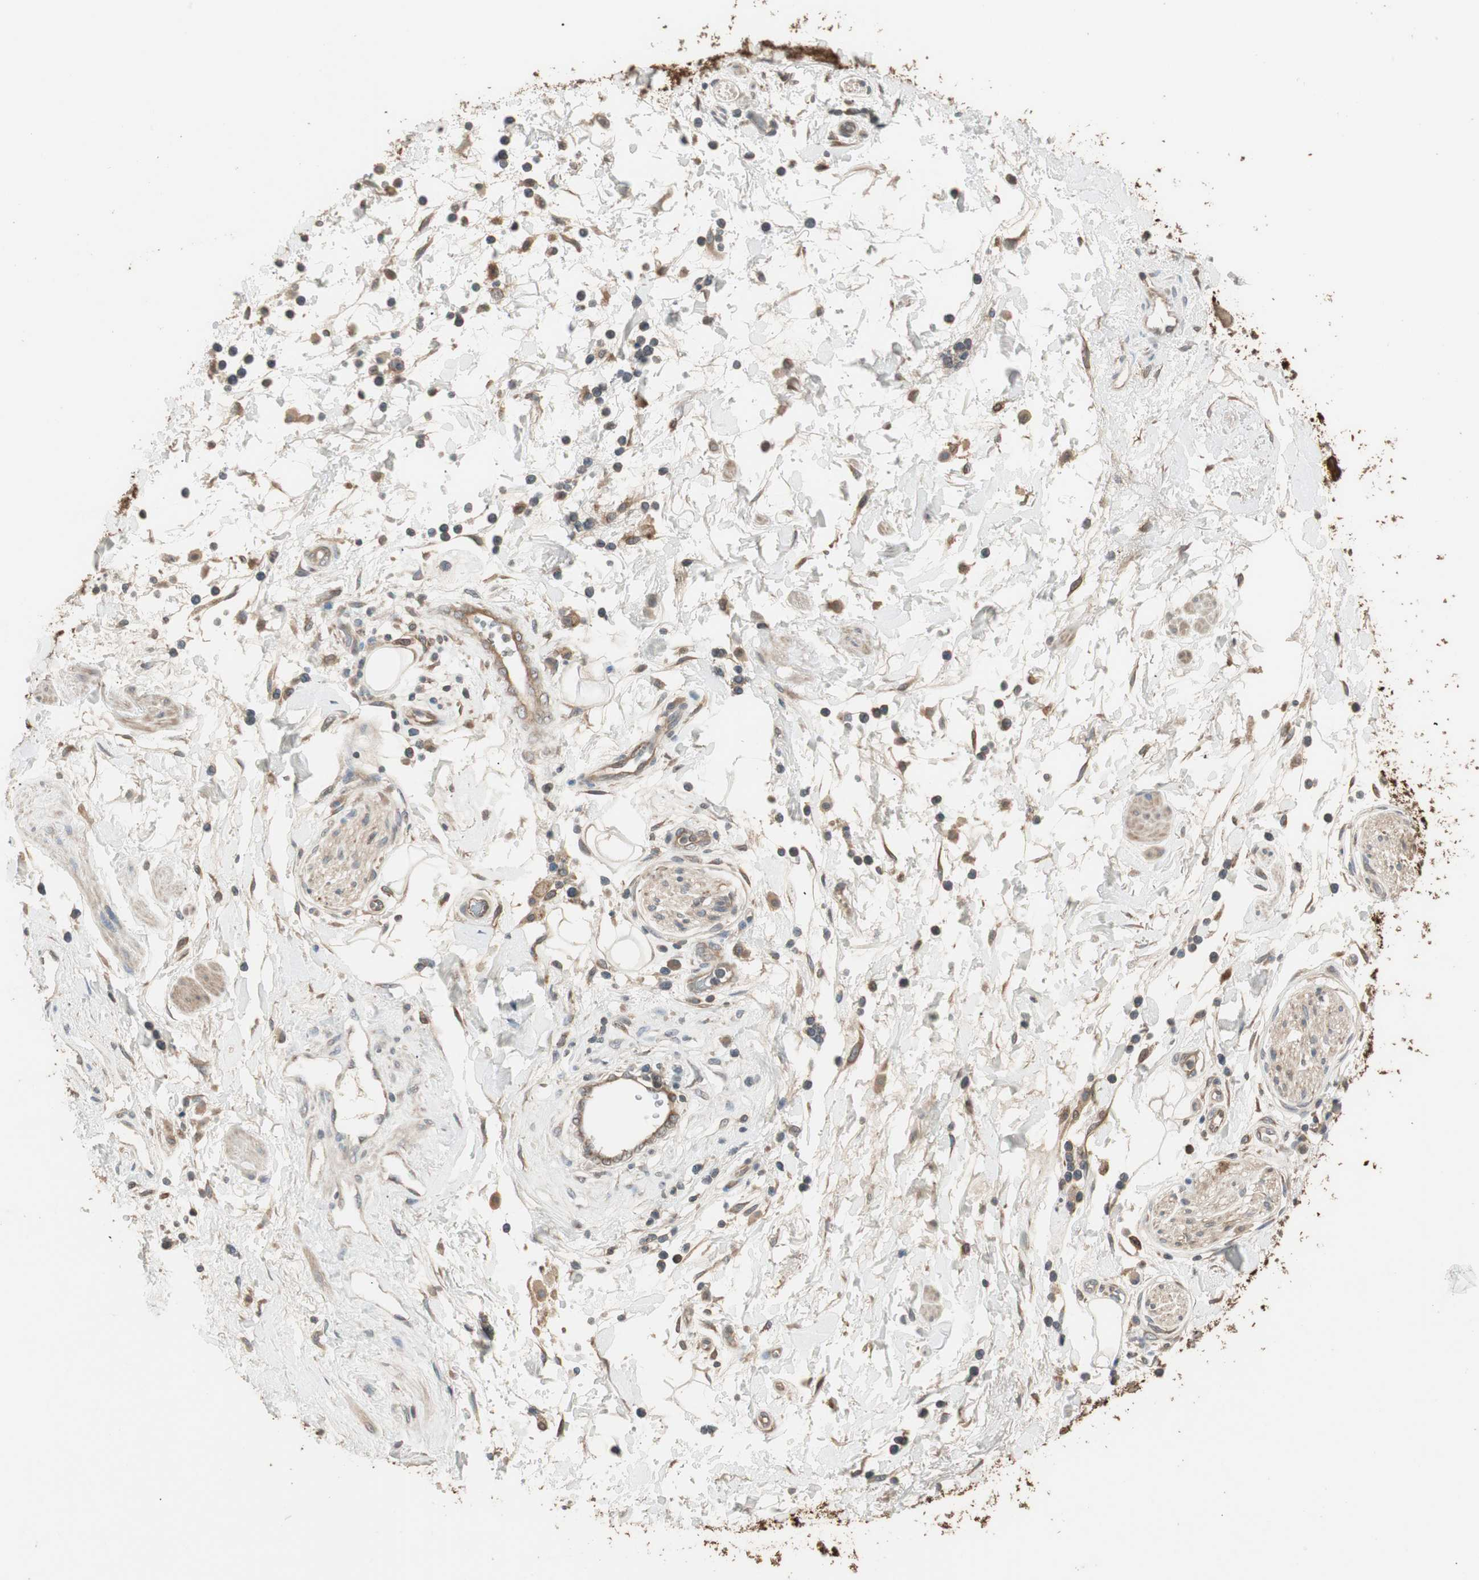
{"staining": {"intensity": "weak", "quantity": "25%-75%", "location": "cytoplasmic/membranous"}, "tissue": "adipose tissue", "cell_type": "Adipocytes", "image_type": "normal", "snomed": [{"axis": "morphology", "description": "Normal tissue, NOS"}, {"axis": "topography", "description": "Soft tissue"}, {"axis": "topography", "description": "Peripheral nerve tissue"}], "caption": "Protein staining by immunohistochemistry (IHC) shows weak cytoplasmic/membranous staining in about 25%-75% of adipocytes in benign adipose tissue.", "gene": "ATP6AP2", "patient": {"sex": "female", "age": 71}}